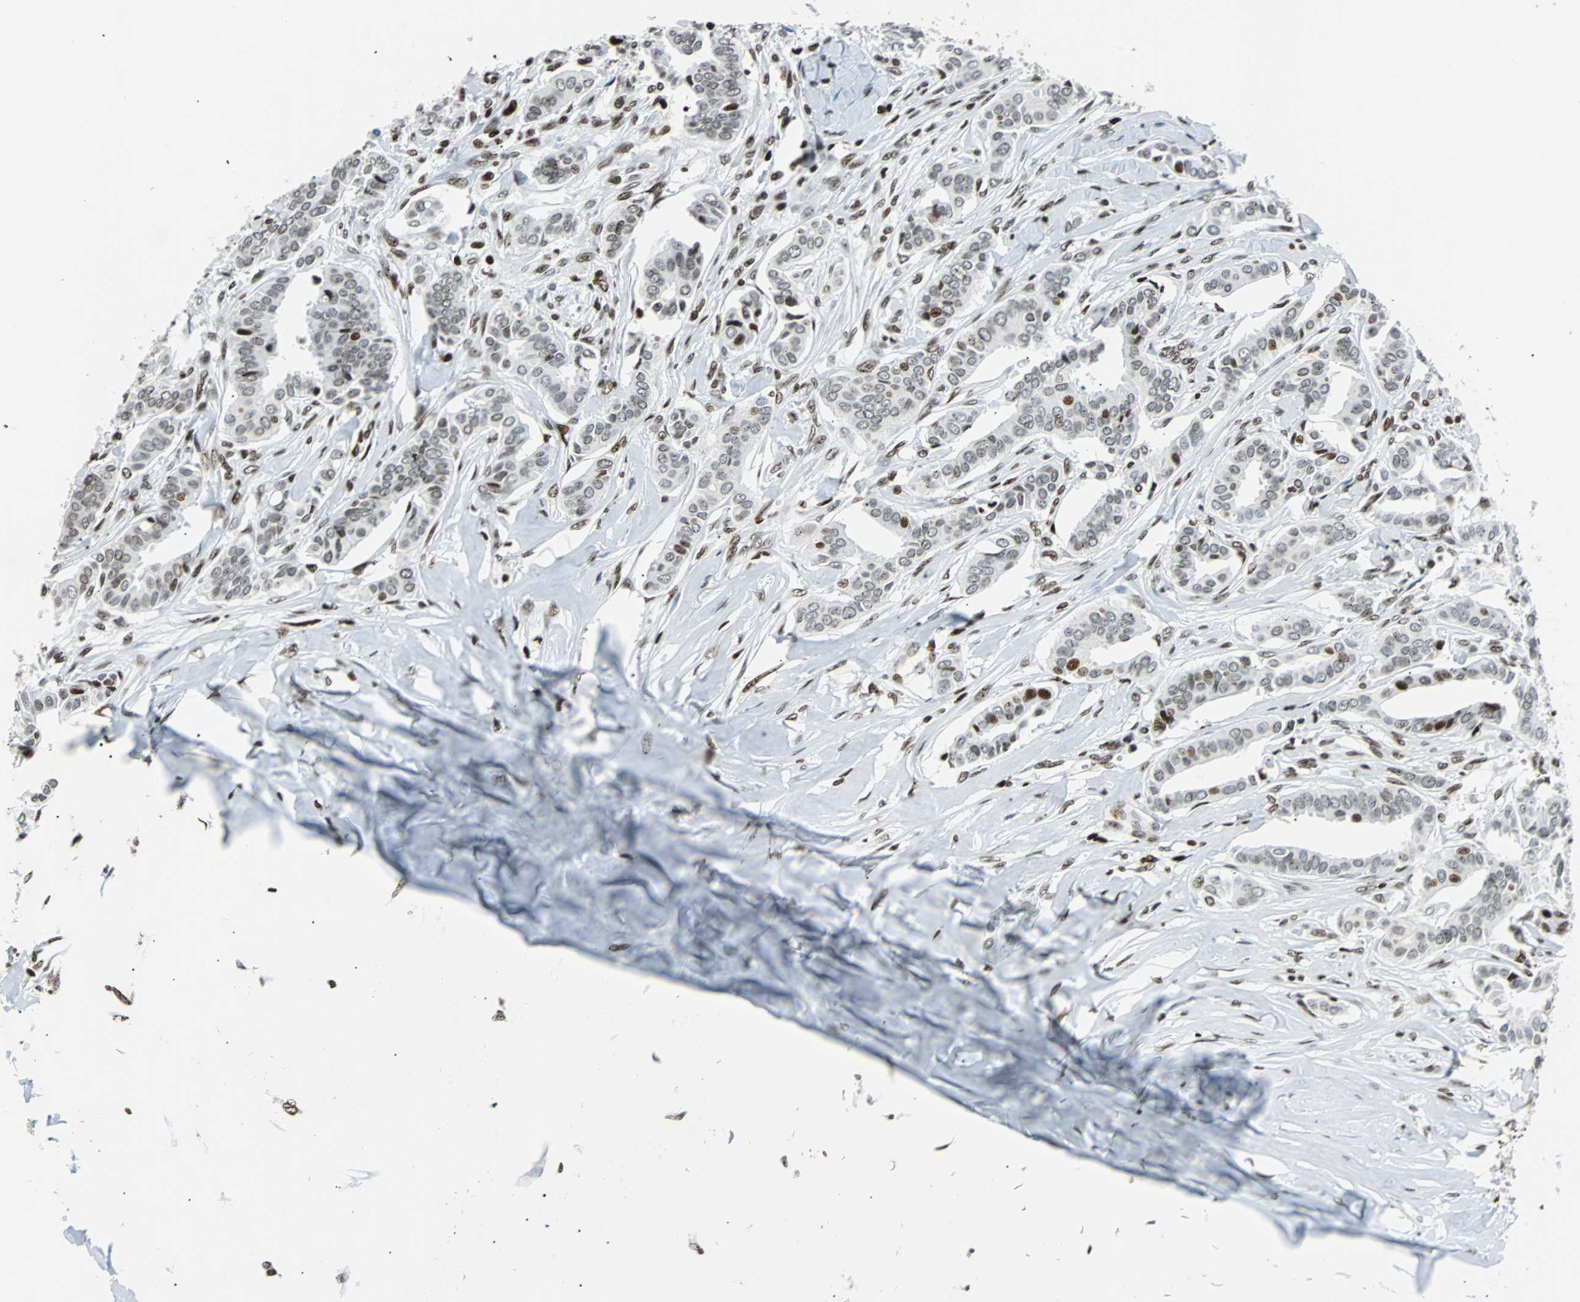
{"staining": {"intensity": "moderate", "quantity": "25%-75%", "location": "nuclear"}, "tissue": "head and neck cancer", "cell_type": "Tumor cells", "image_type": "cancer", "snomed": [{"axis": "morphology", "description": "Adenocarcinoma, NOS"}, {"axis": "topography", "description": "Salivary gland"}, {"axis": "topography", "description": "Head-Neck"}], "caption": "This histopathology image displays immunohistochemistry staining of human head and neck cancer, with medium moderate nuclear positivity in approximately 25%-75% of tumor cells.", "gene": "ZNF131", "patient": {"sex": "female", "age": 59}}